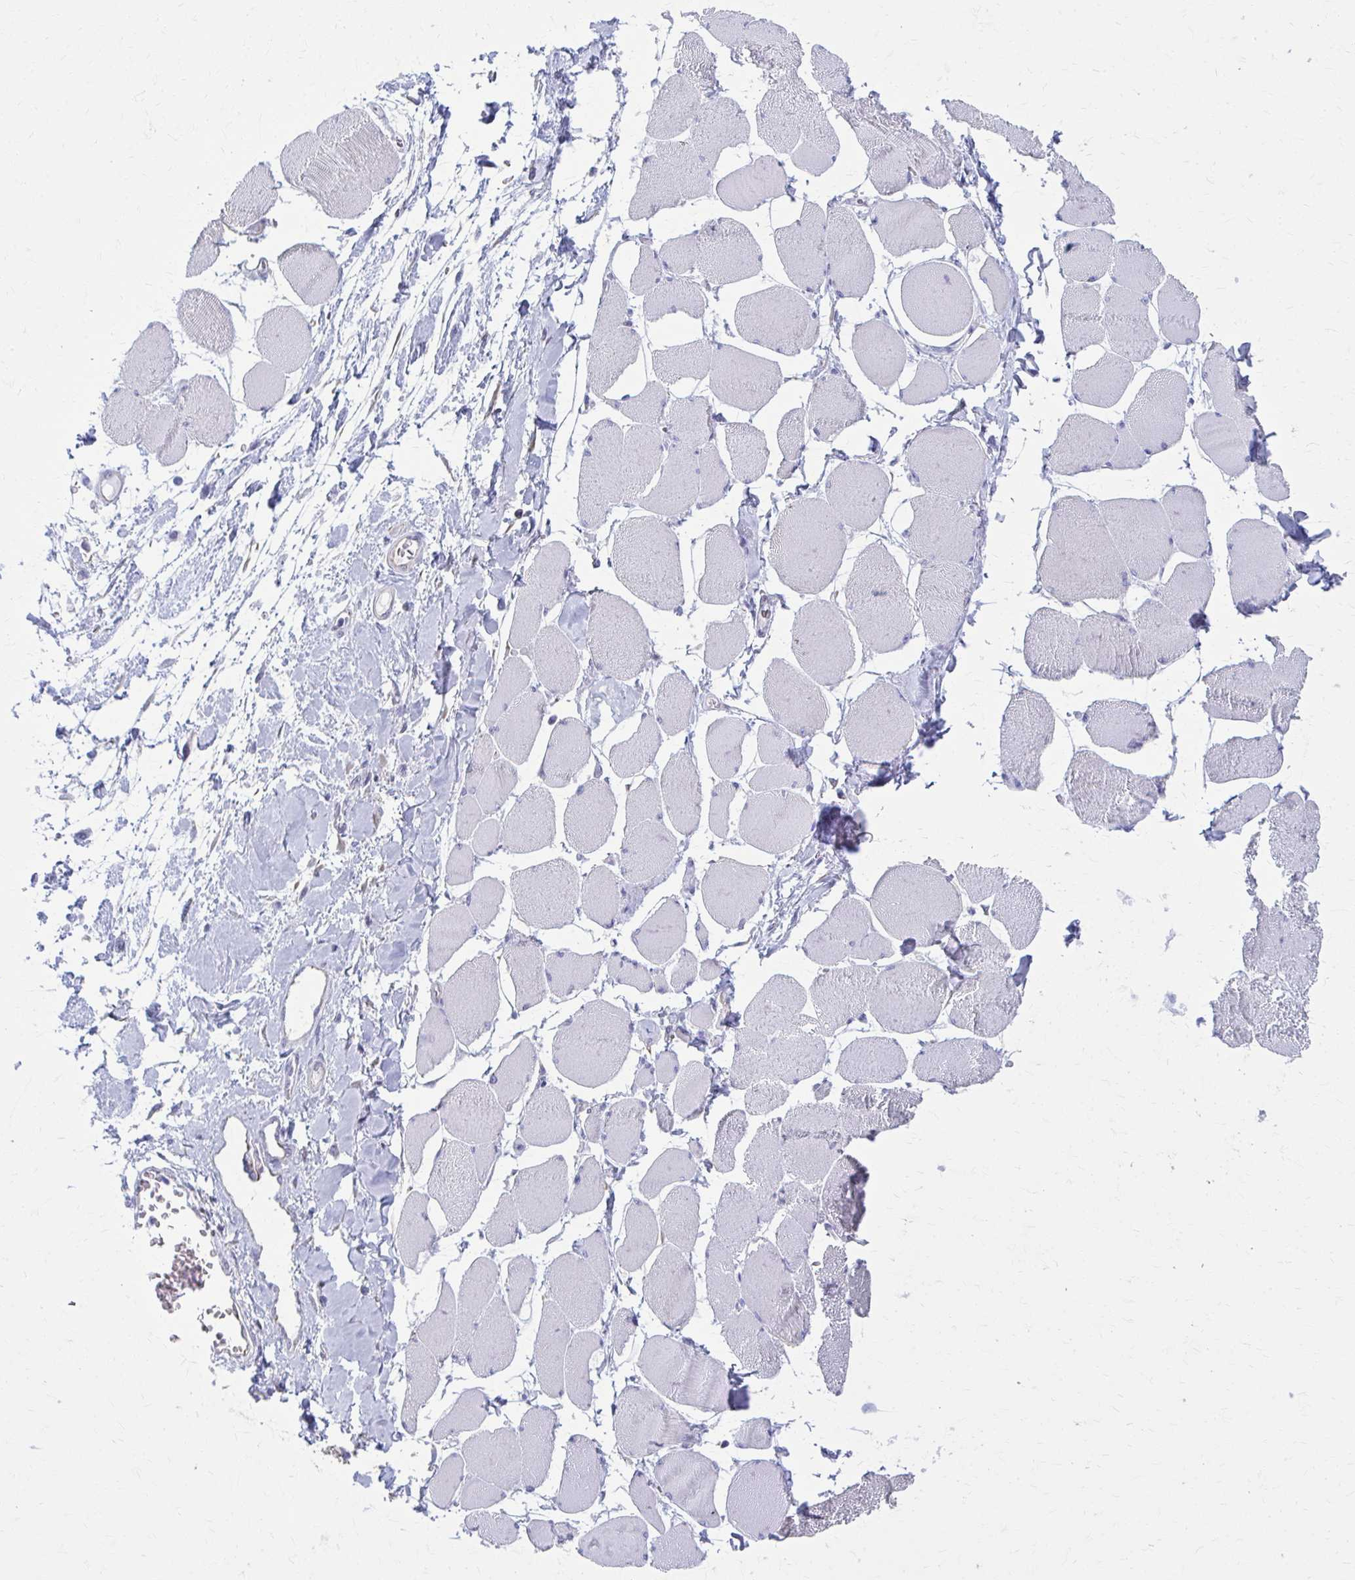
{"staining": {"intensity": "negative", "quantity": "none", "location": "none"}, "tissue": "skeletal muscle", "cell_type": "Myocytes", "image_type": "normal", "snomed": [{"axis": "morphology", "description": "Normal tissue, NOS"}, {"axis": "topography", "description": "Skeletal muscle"}], "caption": "DAB (3,3'-diaminobenzidine) immunohistochemical staining of benign human skeletal muscle exhibits no significant positivity in myocytes.", "gene": "GFAP", "patient": {"sex": "female", "age": 75}}